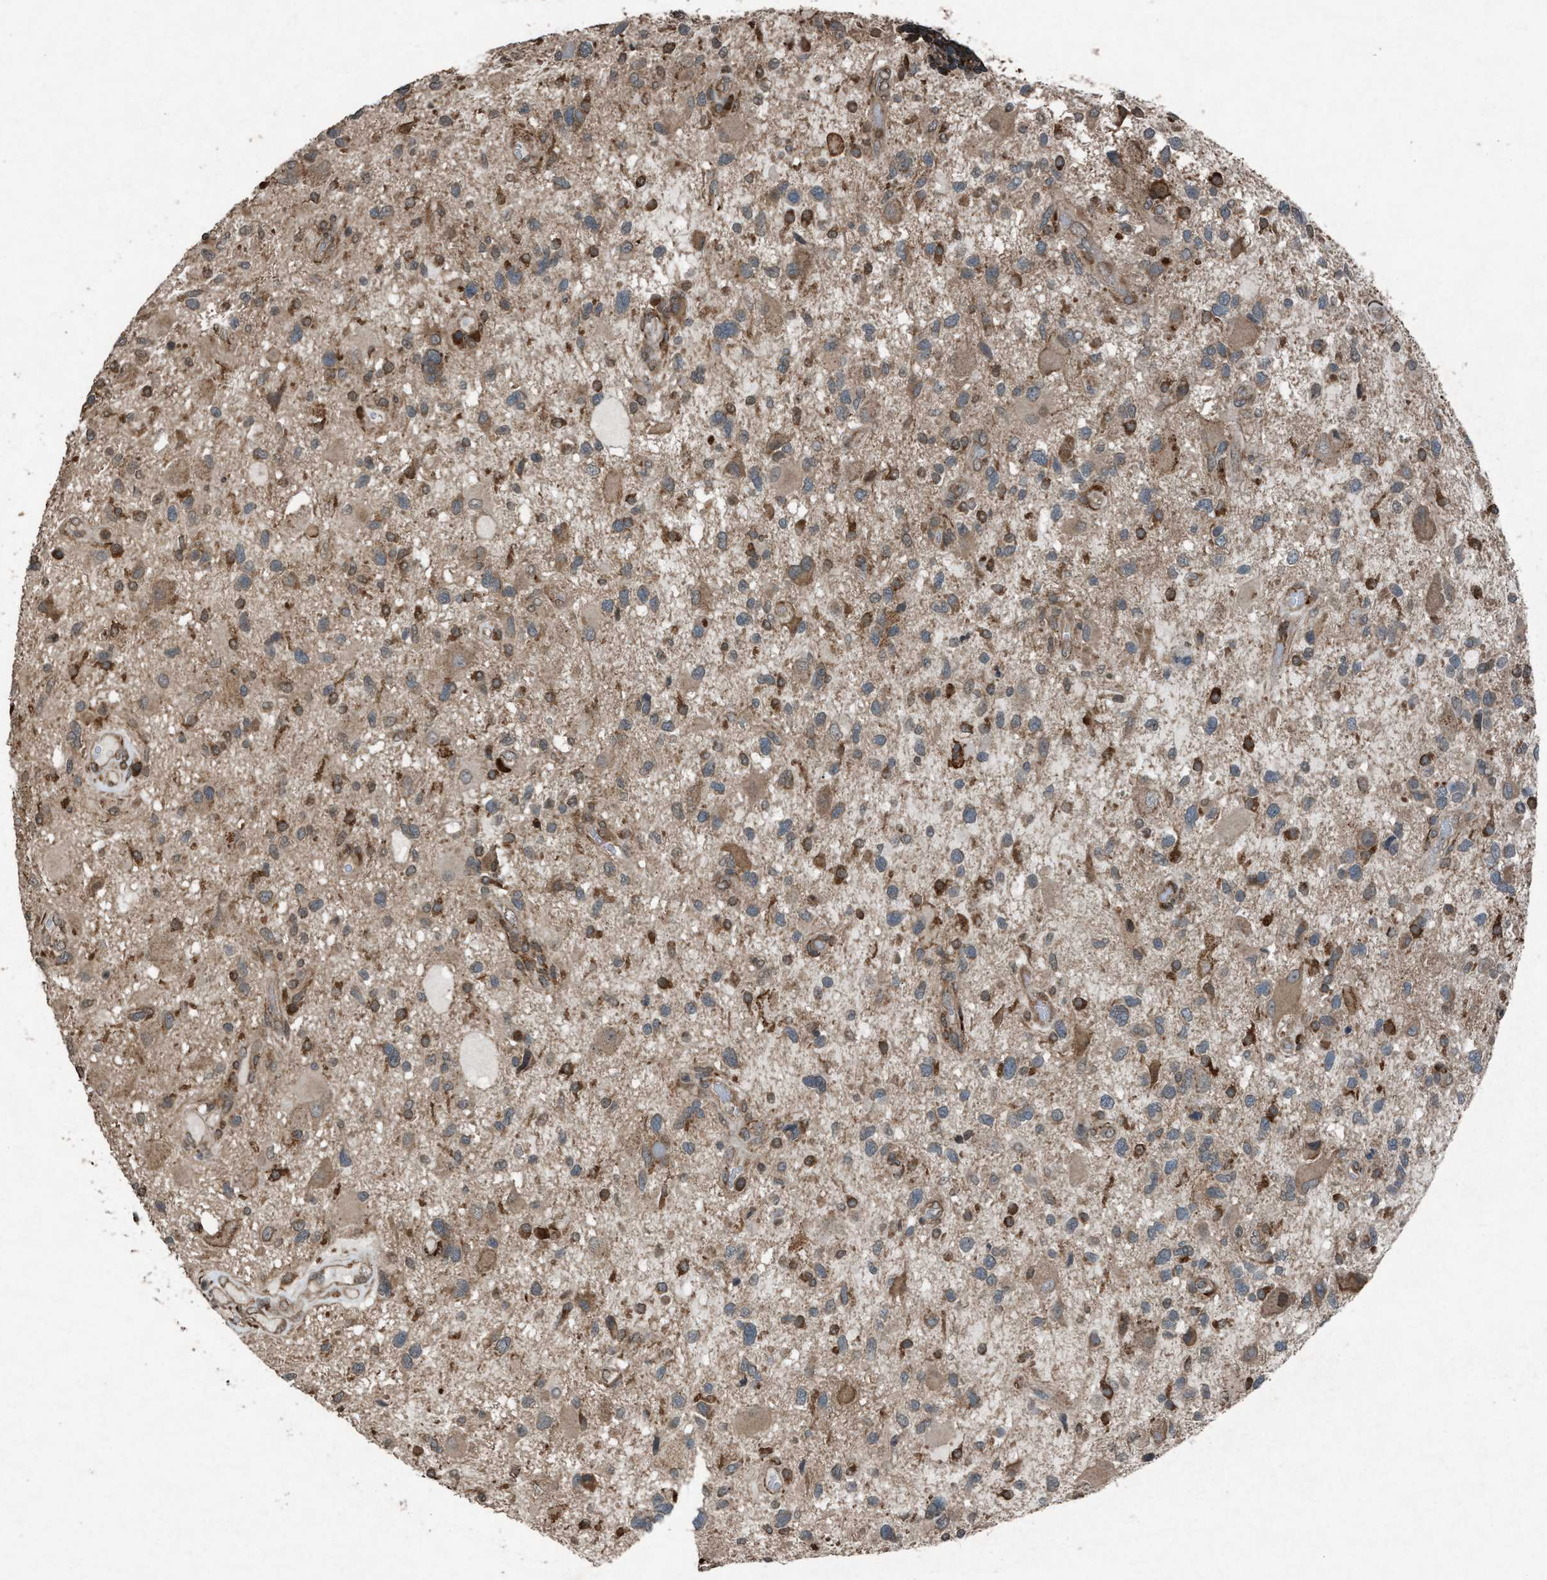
{"staining": {"intensity": "weak", "quantity": ">75%", "location": "cytoplasmic/membranous"}, "tissue": "glioma", "cell_type": "Tumor cells", "image_type": "cancer", "snomed": [{"axis": "morphology", "description": "Glioma, malignant, High grade"}, {"axis": "topography", "description": "Brain"}], "caption": "Tumor cells display weak cytoplasmic/membranous expression in about >75% of cells in glioma. The staining was performed using DAB to visualize the protein expression in brown, while the nuclei were stained in blue with hematoxylin (Magnification: 20x).", "gene": "CALR", "patient": {"sex": "male", "age": 33}}